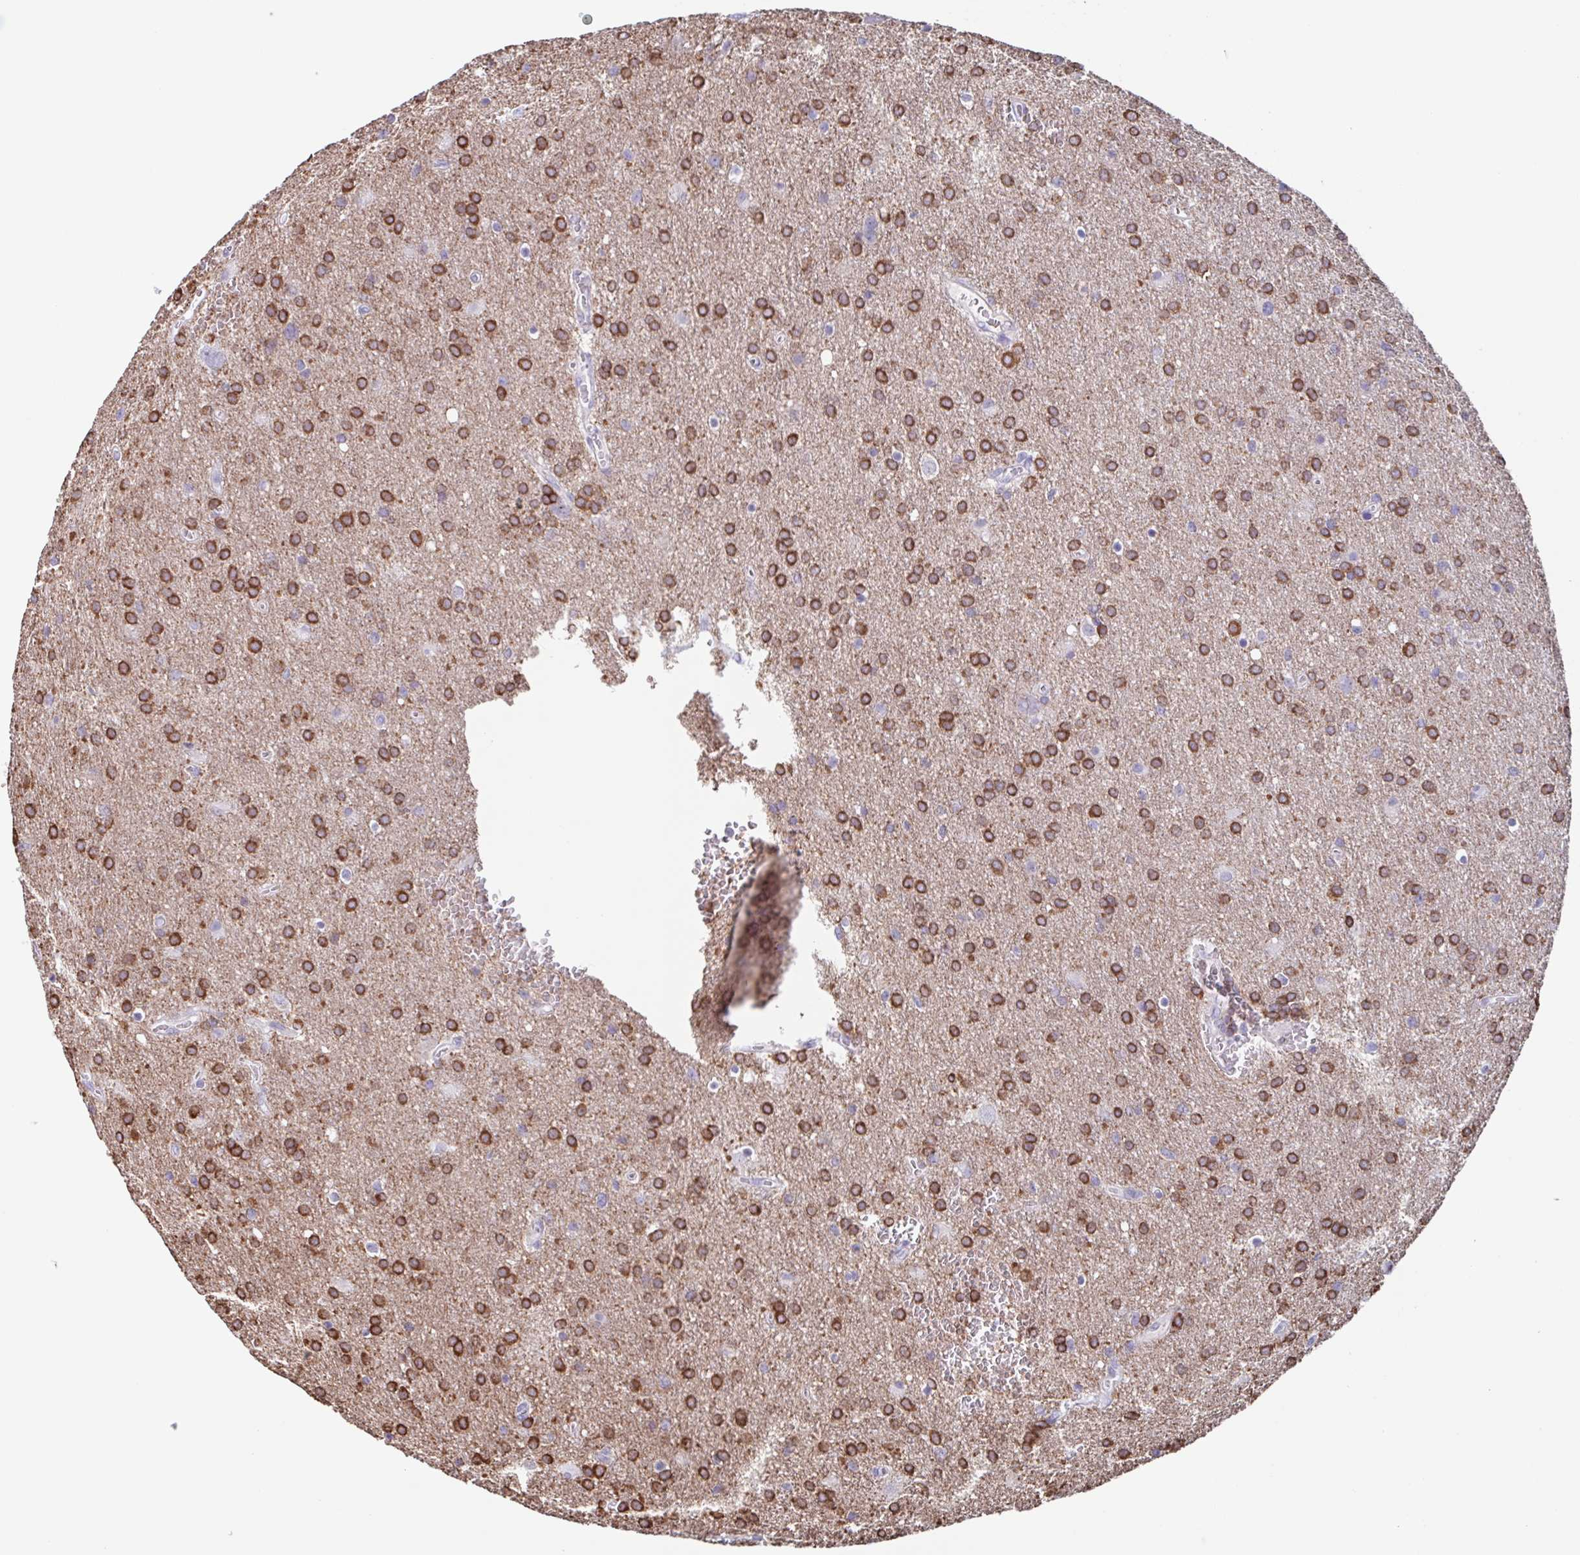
{"staining": {"intensity": "strong", "quantity": ">75%", "location": "cytoplasmic/membranous"}, "tissue": "glioma", "cell_type": "Tumor cells", "image_type": "cancer", "snomed": [{"axis": "morphology", "description": "Glioma, malignant, Low grade"}, {"axis": "topography", "description": "Brain"}], "caption": "This is an image of IHC staining of glioma, which shows strong positivity in the cytoplasmic/membranous of tumor cells.", "gene": "TPD52", "patient": {"sex": "male", "age": 66}}